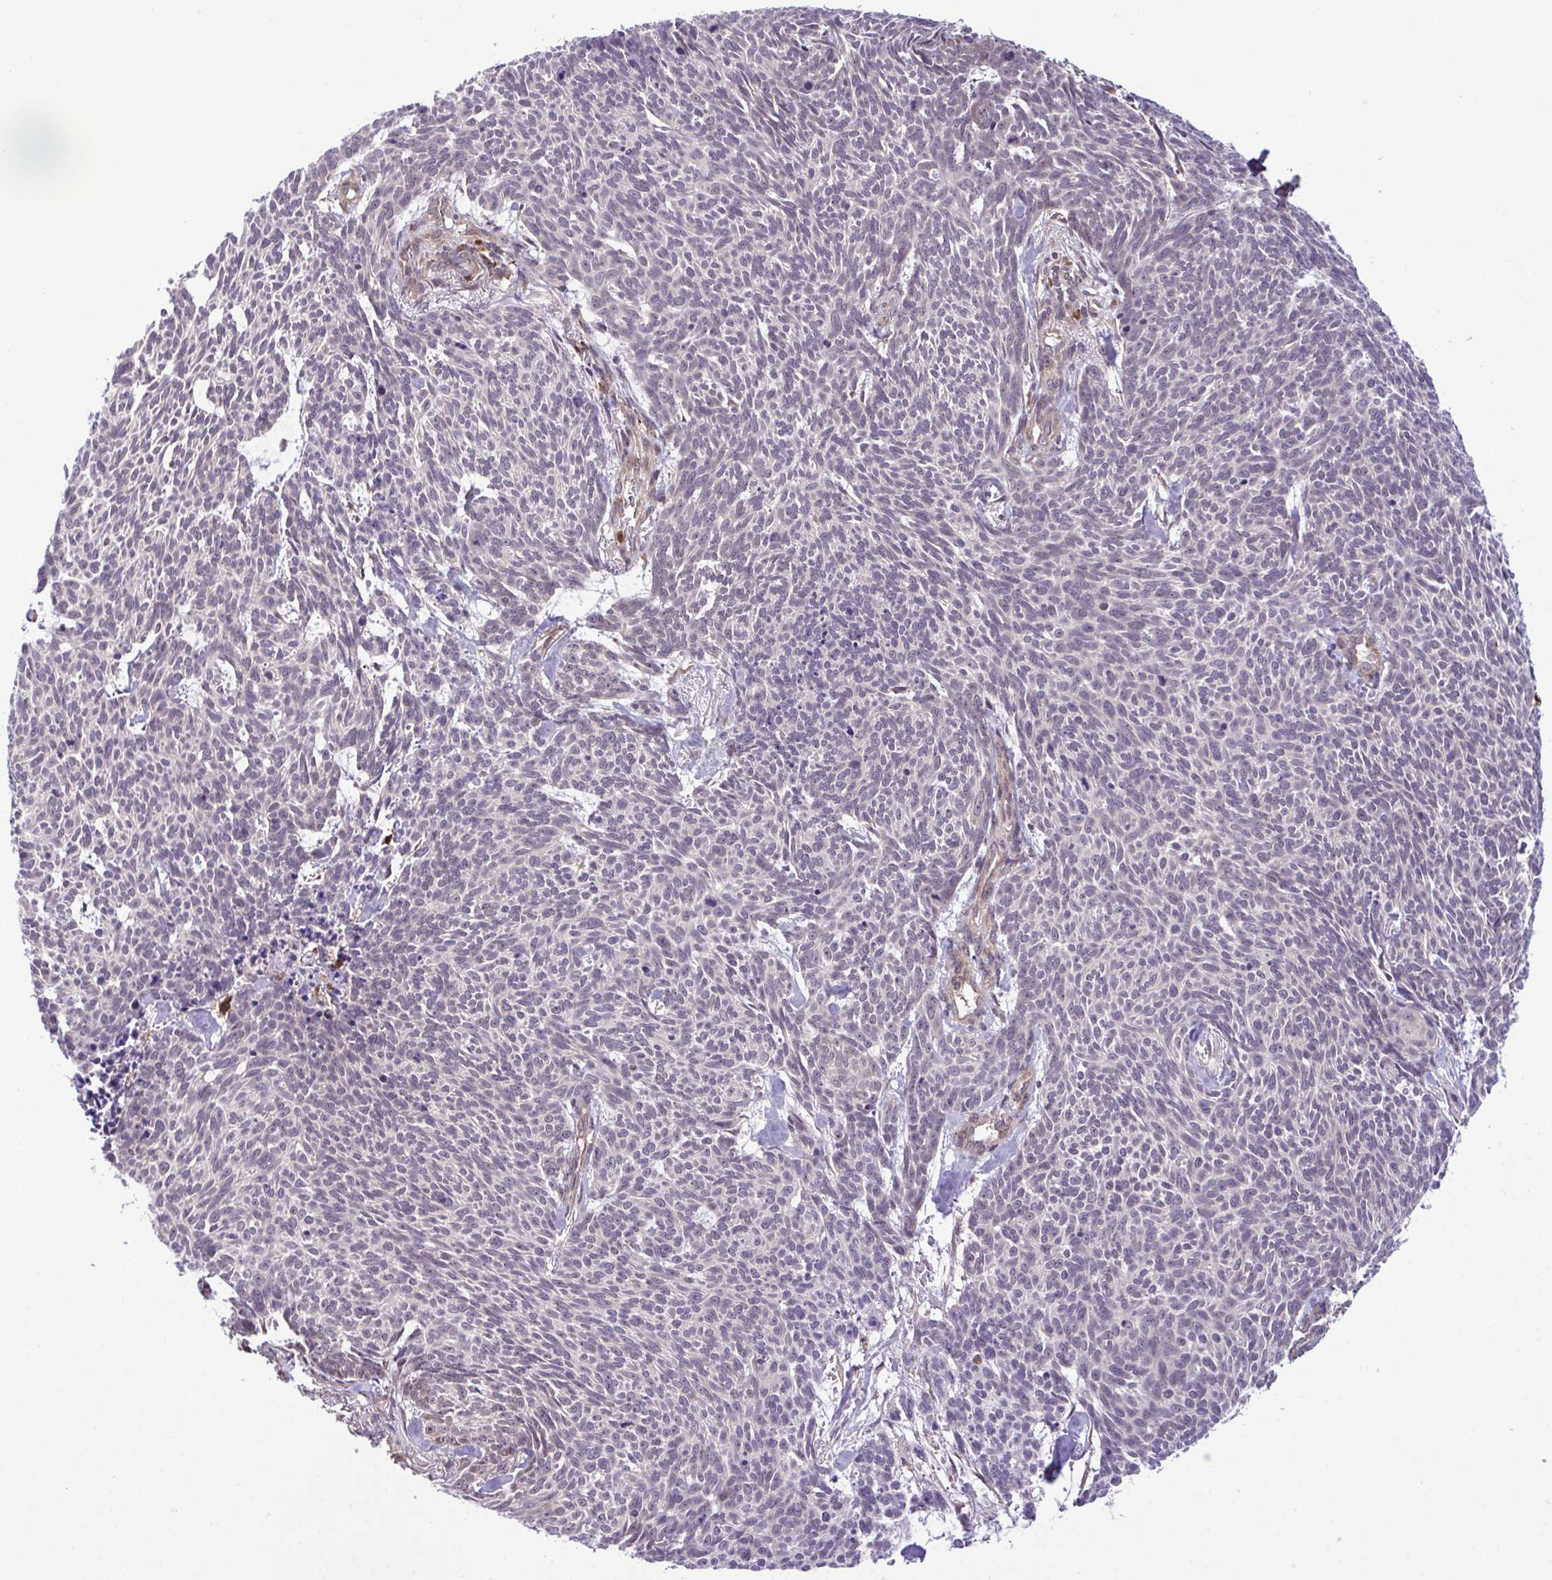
{"staining": {"intensity": "negative", "quantity": "none", "location": "none"}, "tissue": "skin cancer", "cell_type": "Tumor cells", "image_type": "cancer", "snomed": [{"axis": "morphology", "description": "Basal cell carcinoma"}, {"axis": "topography", "description": "Skin"}], "caption": "Tumor cells show no significant protein expression in basal cell carcinoma (skin). (Brightfield microscopy of DAB (3,3'-diaminobenzidine) immunohistochemistry at high magnification).", "gene": "CMPK1", "patient": {"sex": "female", "age": 93}}